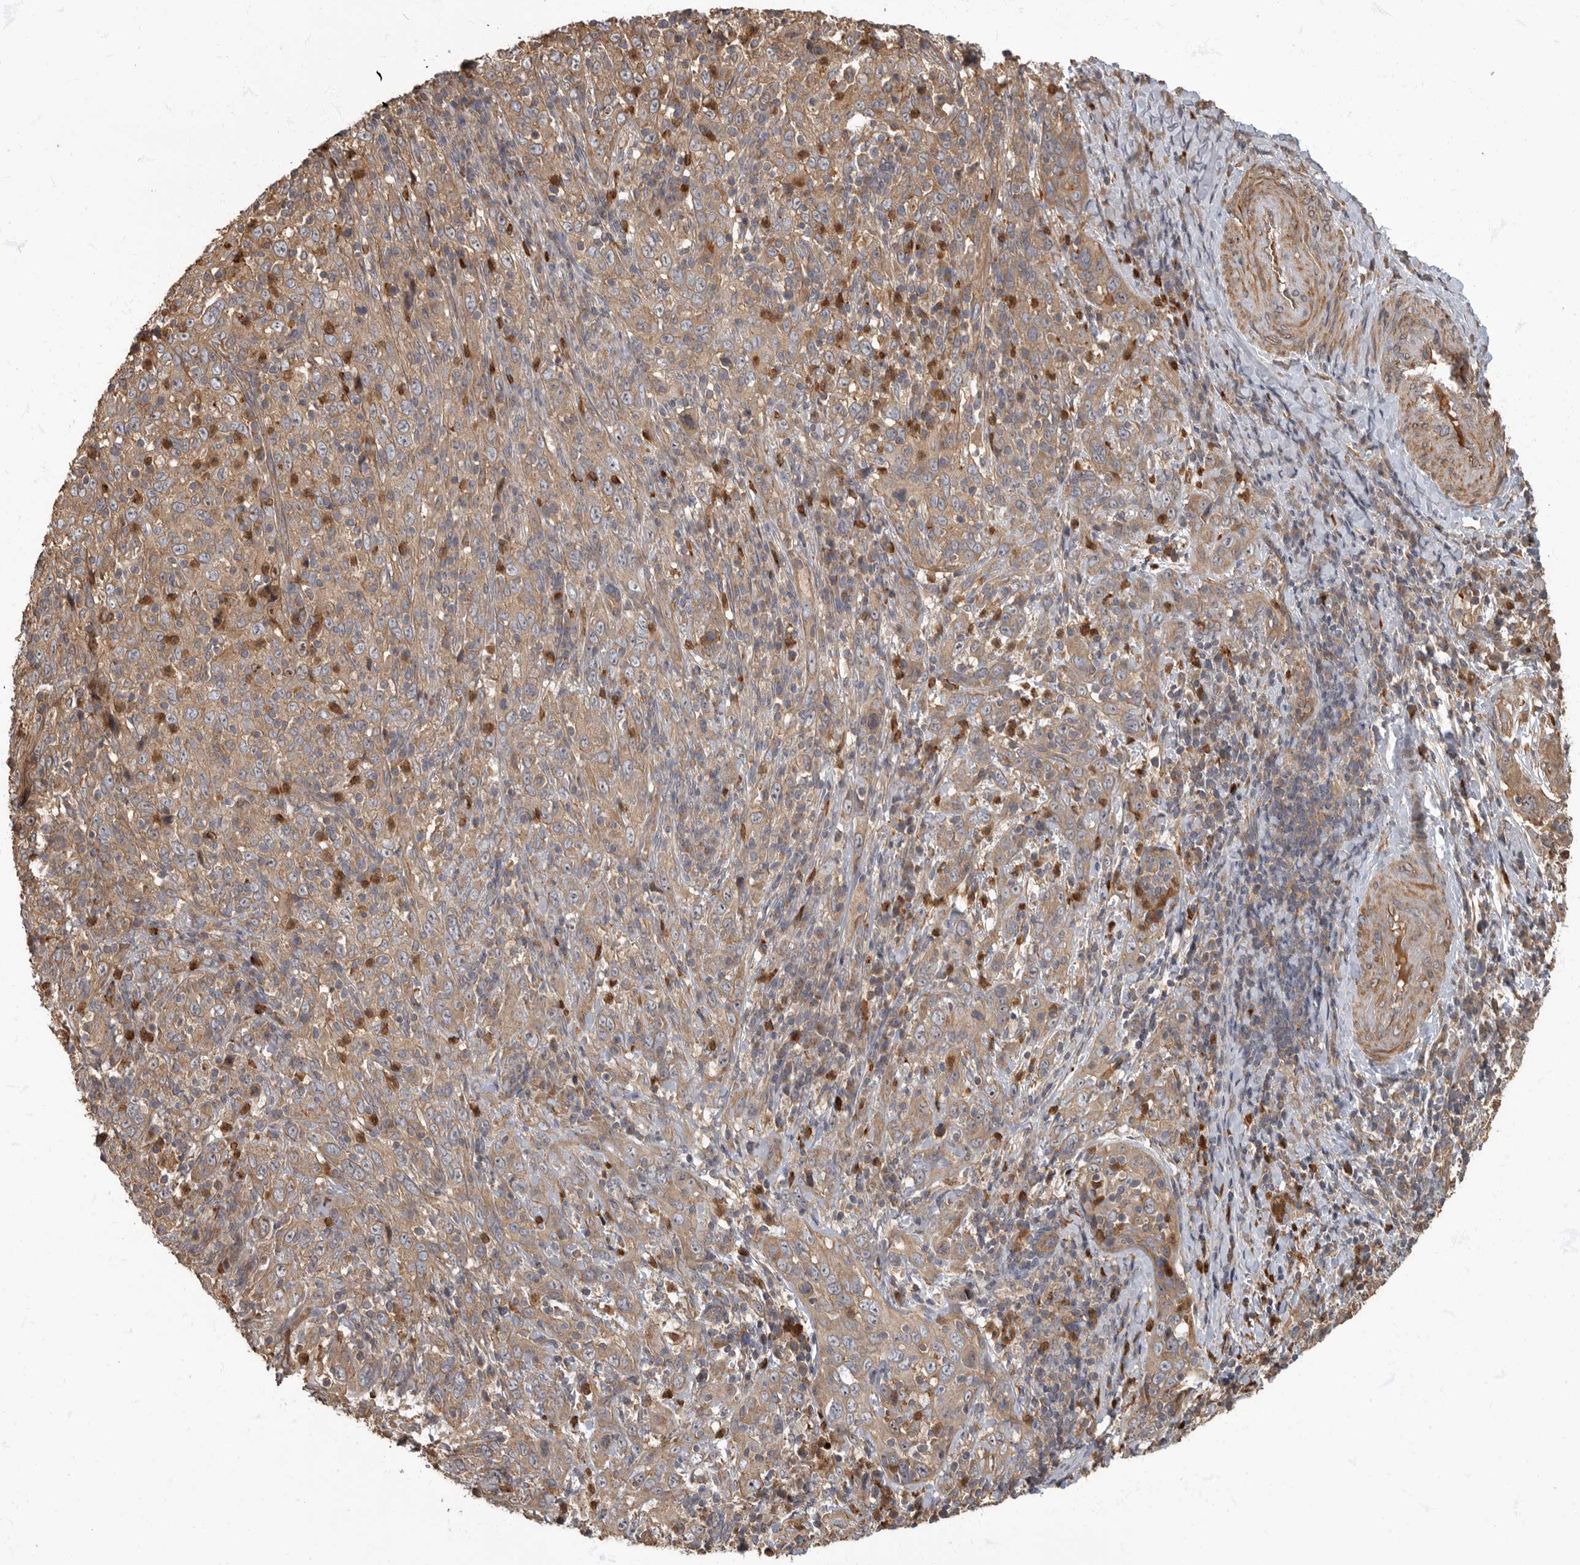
{"staining": {"intensity": "moderate", "quantity": ">75%", "location": "cytoplasmic/membranous"}, "tissue": "cervical cancer", "cell_type": "Tumor cells", "image_type": "cancer", "snomed": [{"axis": "morphology", "description": "Squamous cell carcinoma, NOS"}, {"axis": "topography", "description": "Cervix"}], "caption": "Protein staining by immunohistochemistry reveals moderate cytoplasmic/membranous staining in approximately >75% of tumor cells in squamous cell carcinoma (cervical).", "gene": "DAAM1", "patient": {"sex": "female", "age": 46}}